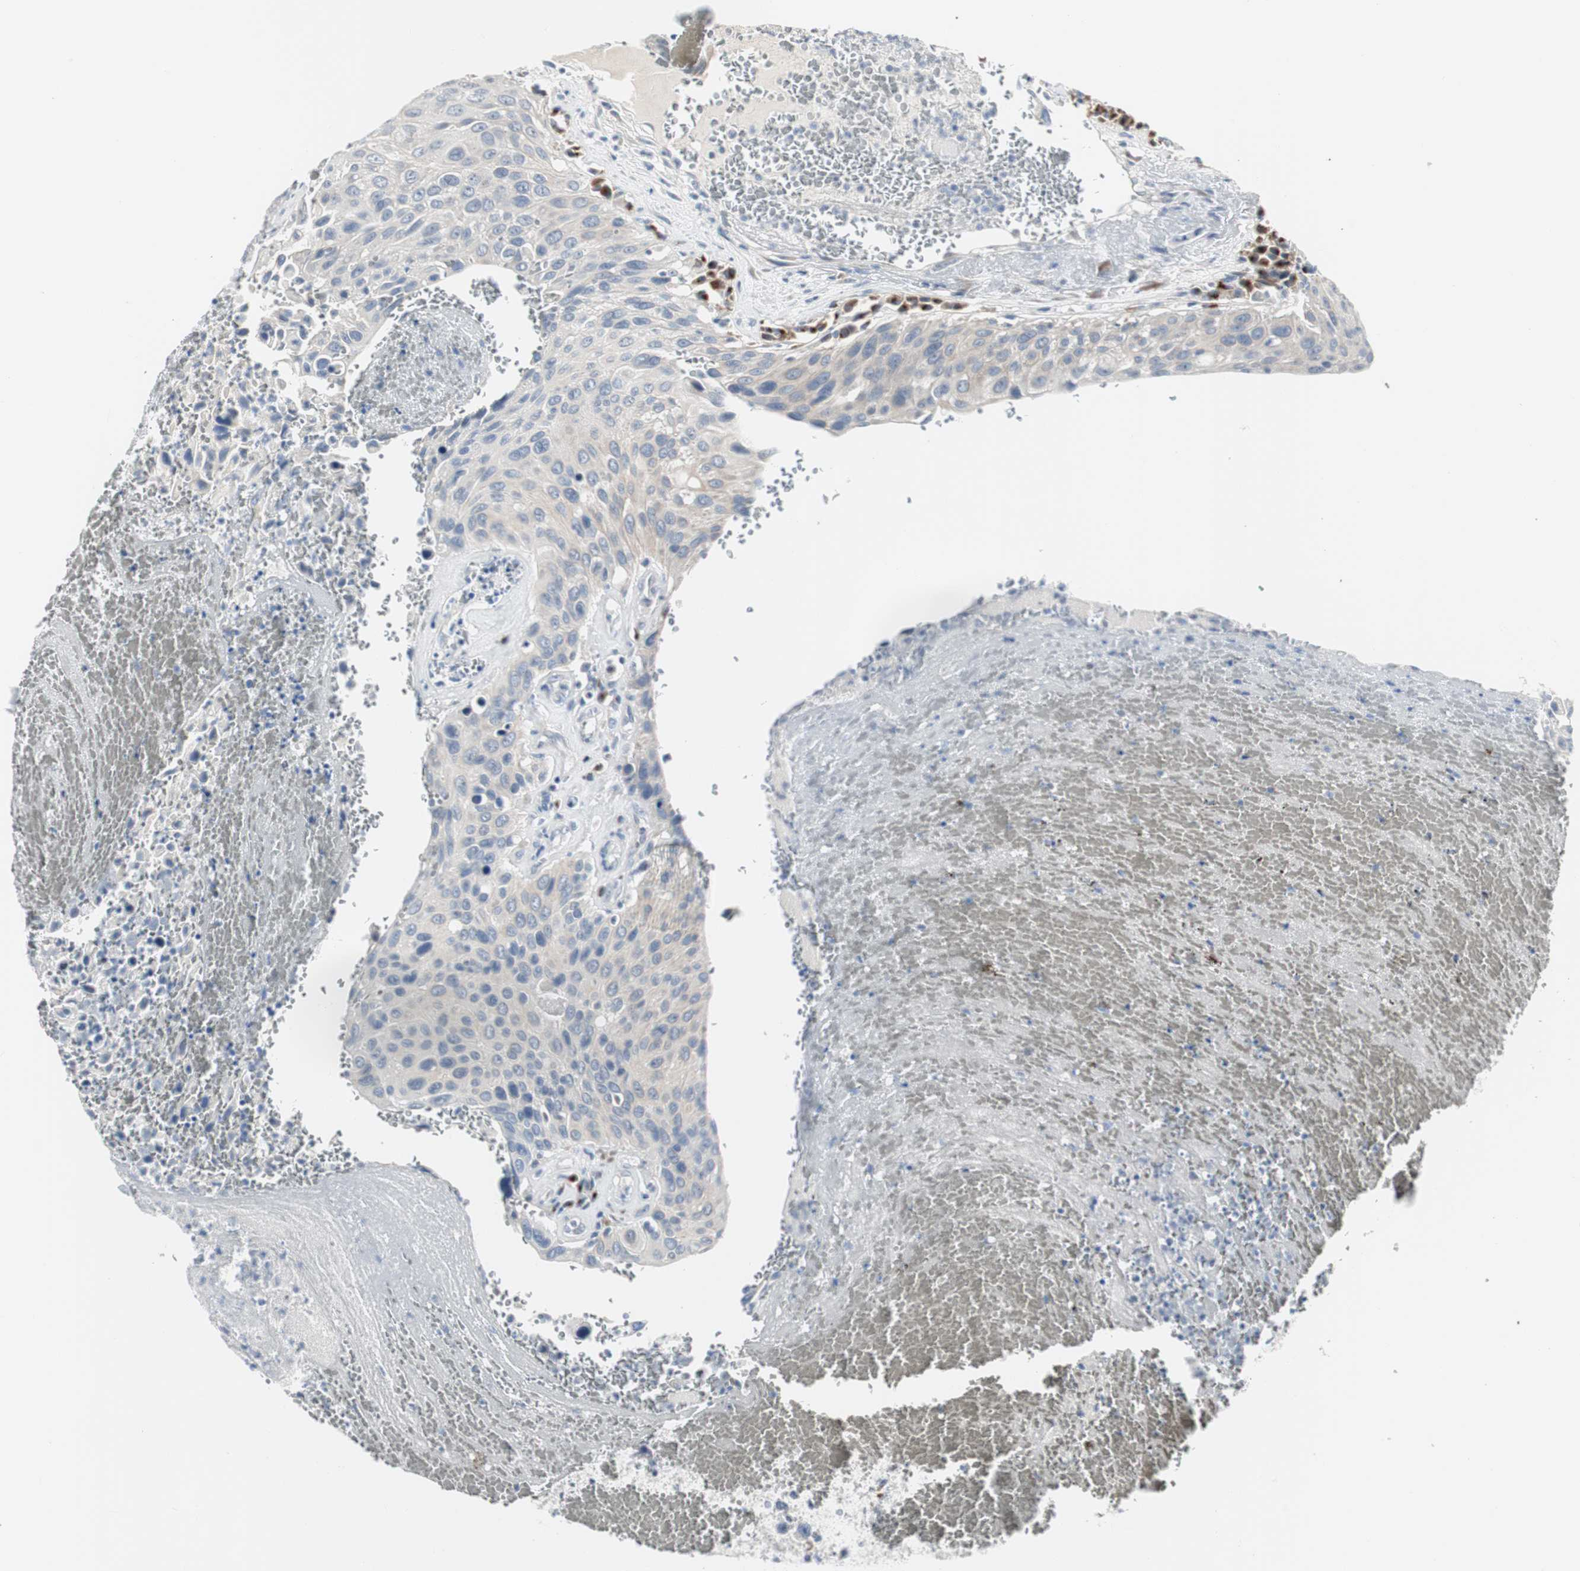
{"staining": {"intensity": "weak", "quantity": "<25%", "location": "cytoplasmic/membranous"}, "tissue": "urothelial cancer", "cell_type": "Tumor cells", "image_type": "cancer", "snomed": [{"axis": "morphology", "description": "Urothelial carcinoma, High grade"}, {"axis": "topography", "description": "Urinary bladder"}], "caption": "DAB immunohistochemical staining of human urothelial cancer displays no significant positivity in tumor cells.", "gene": "SOX30", "patient": {"sex": "male", "age": 66}}